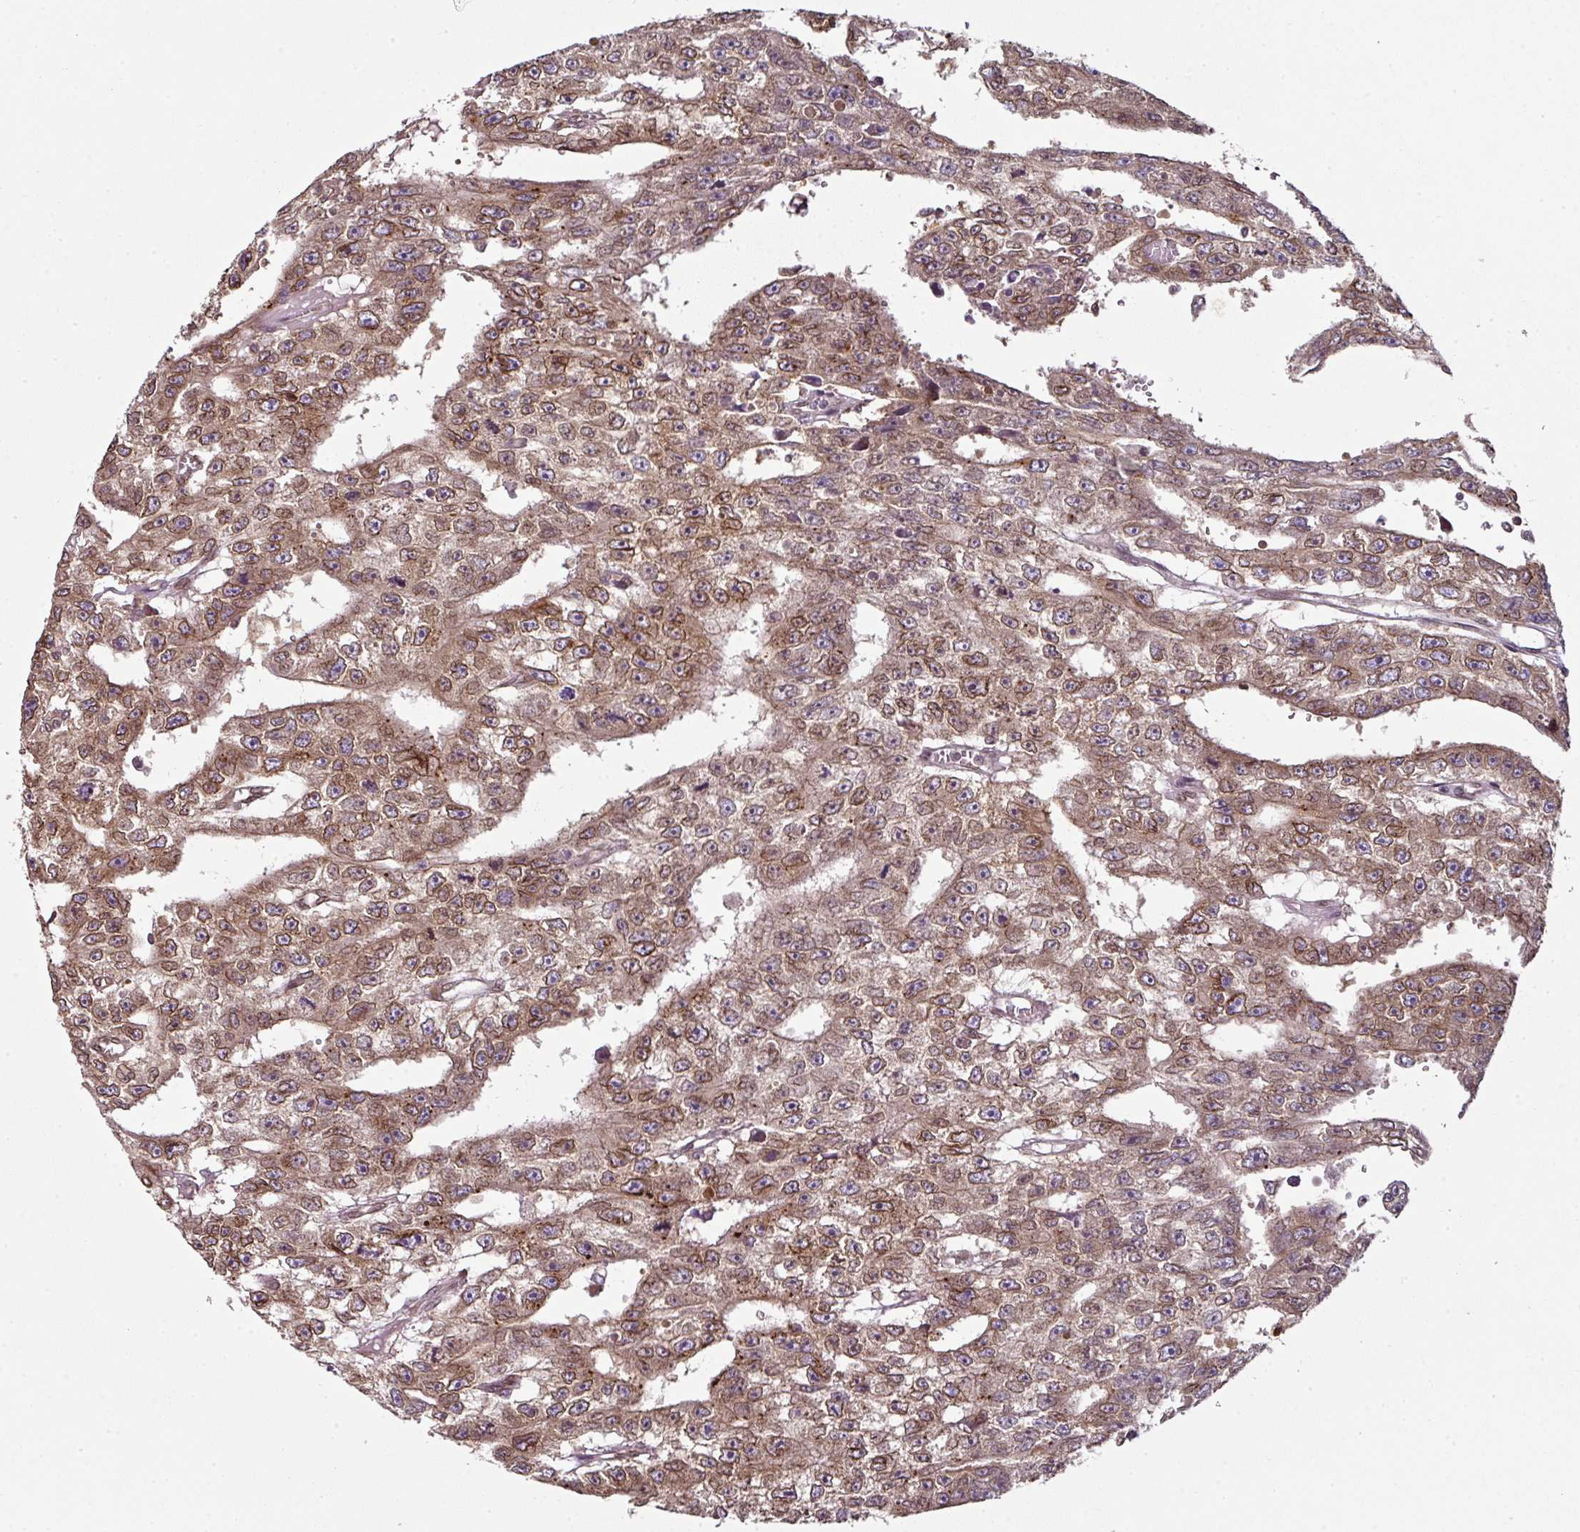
{"staining": {"intensity": "moderate", "quantity": ">75%", "location": "cytoplasmic/membranous,nuclear"}, "tissue": "testis cancer", "cell_type": "Tumor cells", "image_type": "cancer", "snomed": [{"axis": "morphology", "description": "Carcinoma, Embryonal, NOS"}, {"axis": "topography", "description": "Testis"}], "caption": "DAB (3,3'-diaminobenzidine) immunohistochemical staining of human embryonal carcinoma (testis) reveals moderate cytoplasmic/membranous and nuclear protein staining in about >75% of tumor cells.", "gene": "RANGAP1", "patient": {"sex": "male", "age": 20}}